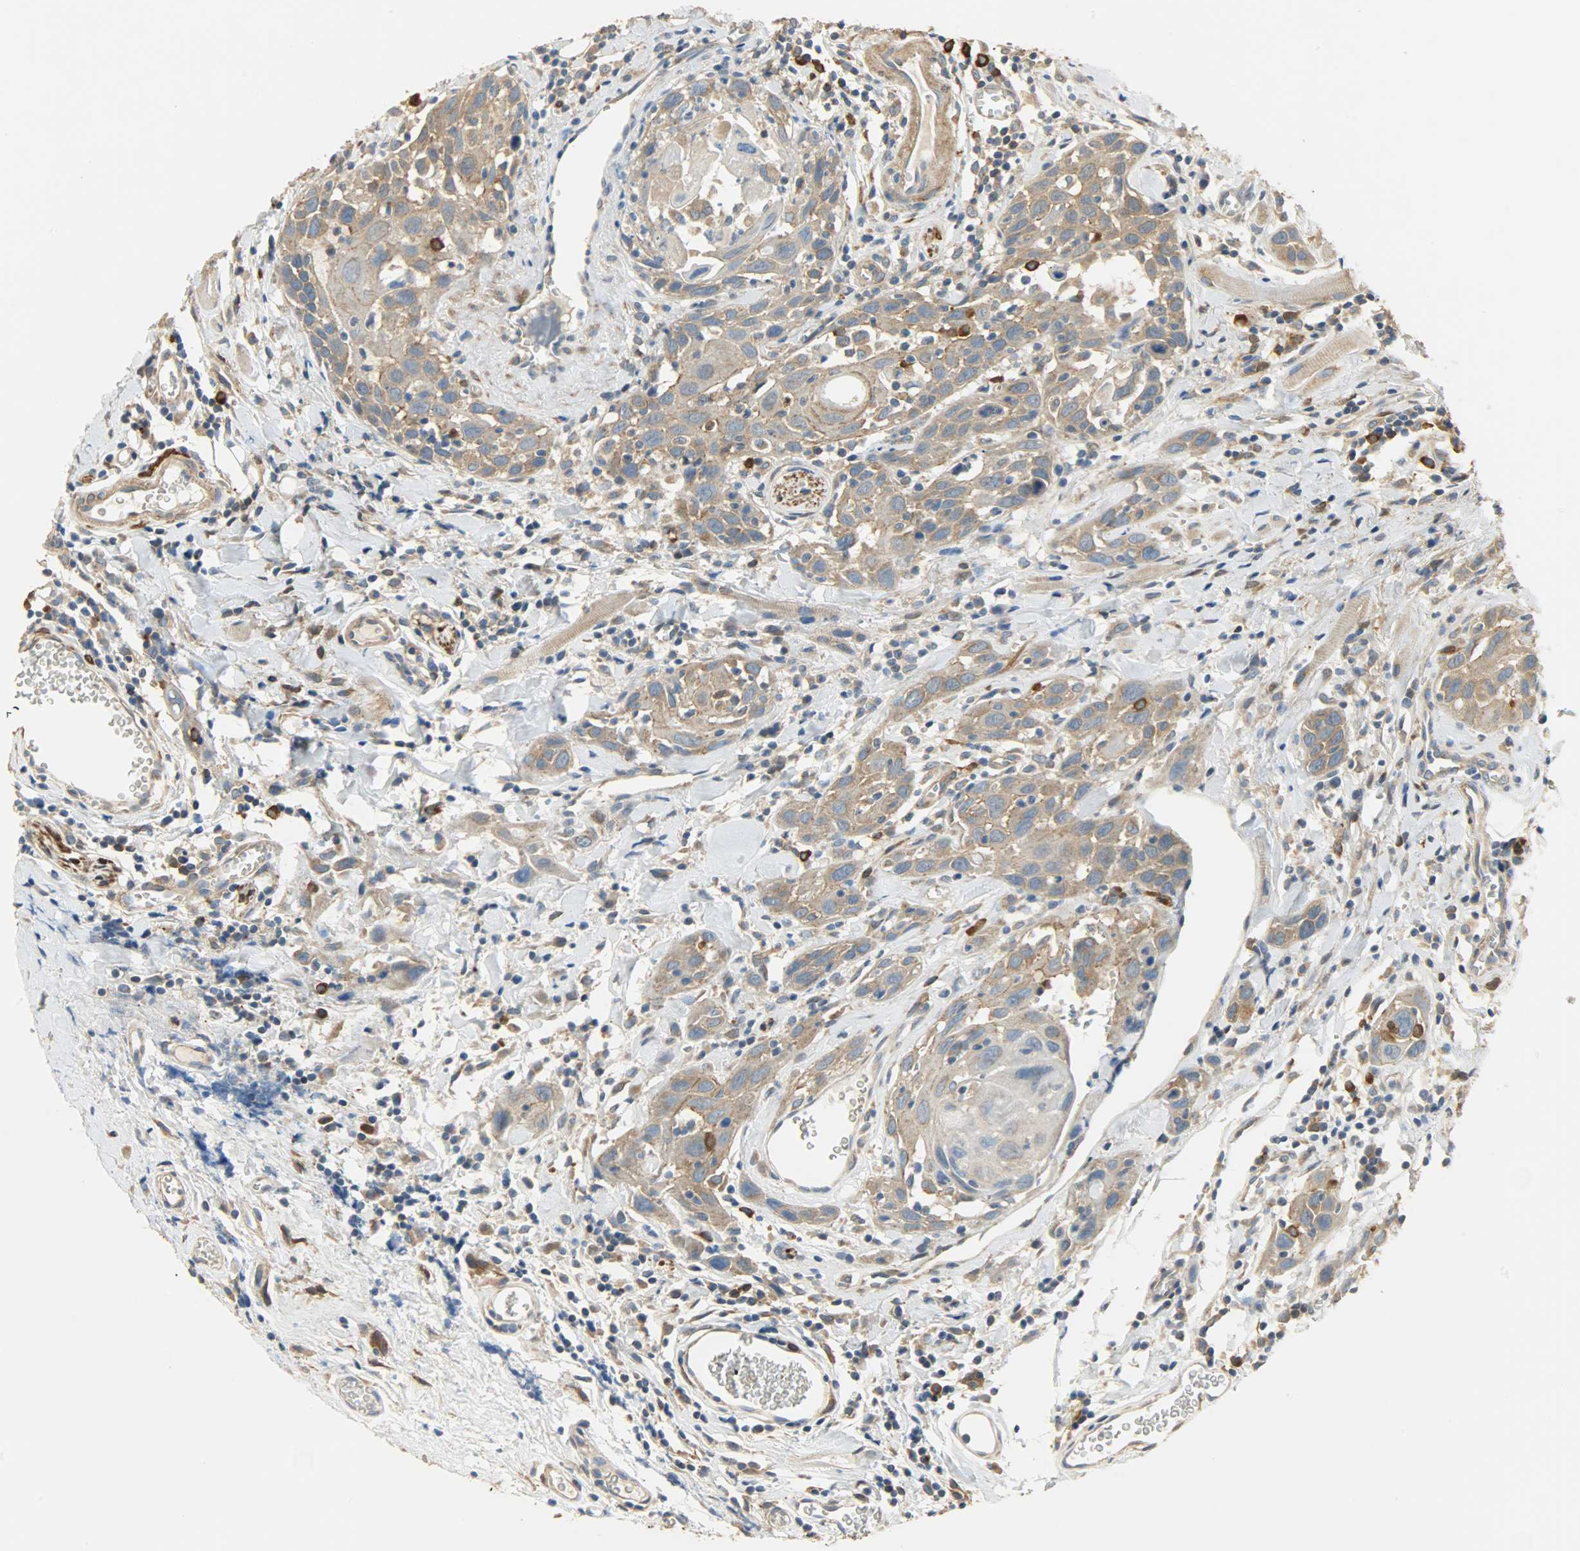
{"staining": {"intensity": "moderate", "quantity": ">75%", "location": "cytoplasmic/membranous"}, "tissue": "head and neck cancer", "cell_type": "Tumor cells", "image_type": "cancer", "snomed": [{"axis": "morphology", "description": "Squamous cell carcinoma, NOS"}, {"axis": "topography", "description": "Oral tissue"}, {"axis": "topography", "description": "Head-Neck"}], "caption": "Protein expression analysis of human head and neck cancer (squamous cell carcinoma) reveals moderate cytoplasmic/membranous expression in approximately >75% of tumor cells.", "gene": "C1orf198", "patient": {"sex": "female", "age": 50}}